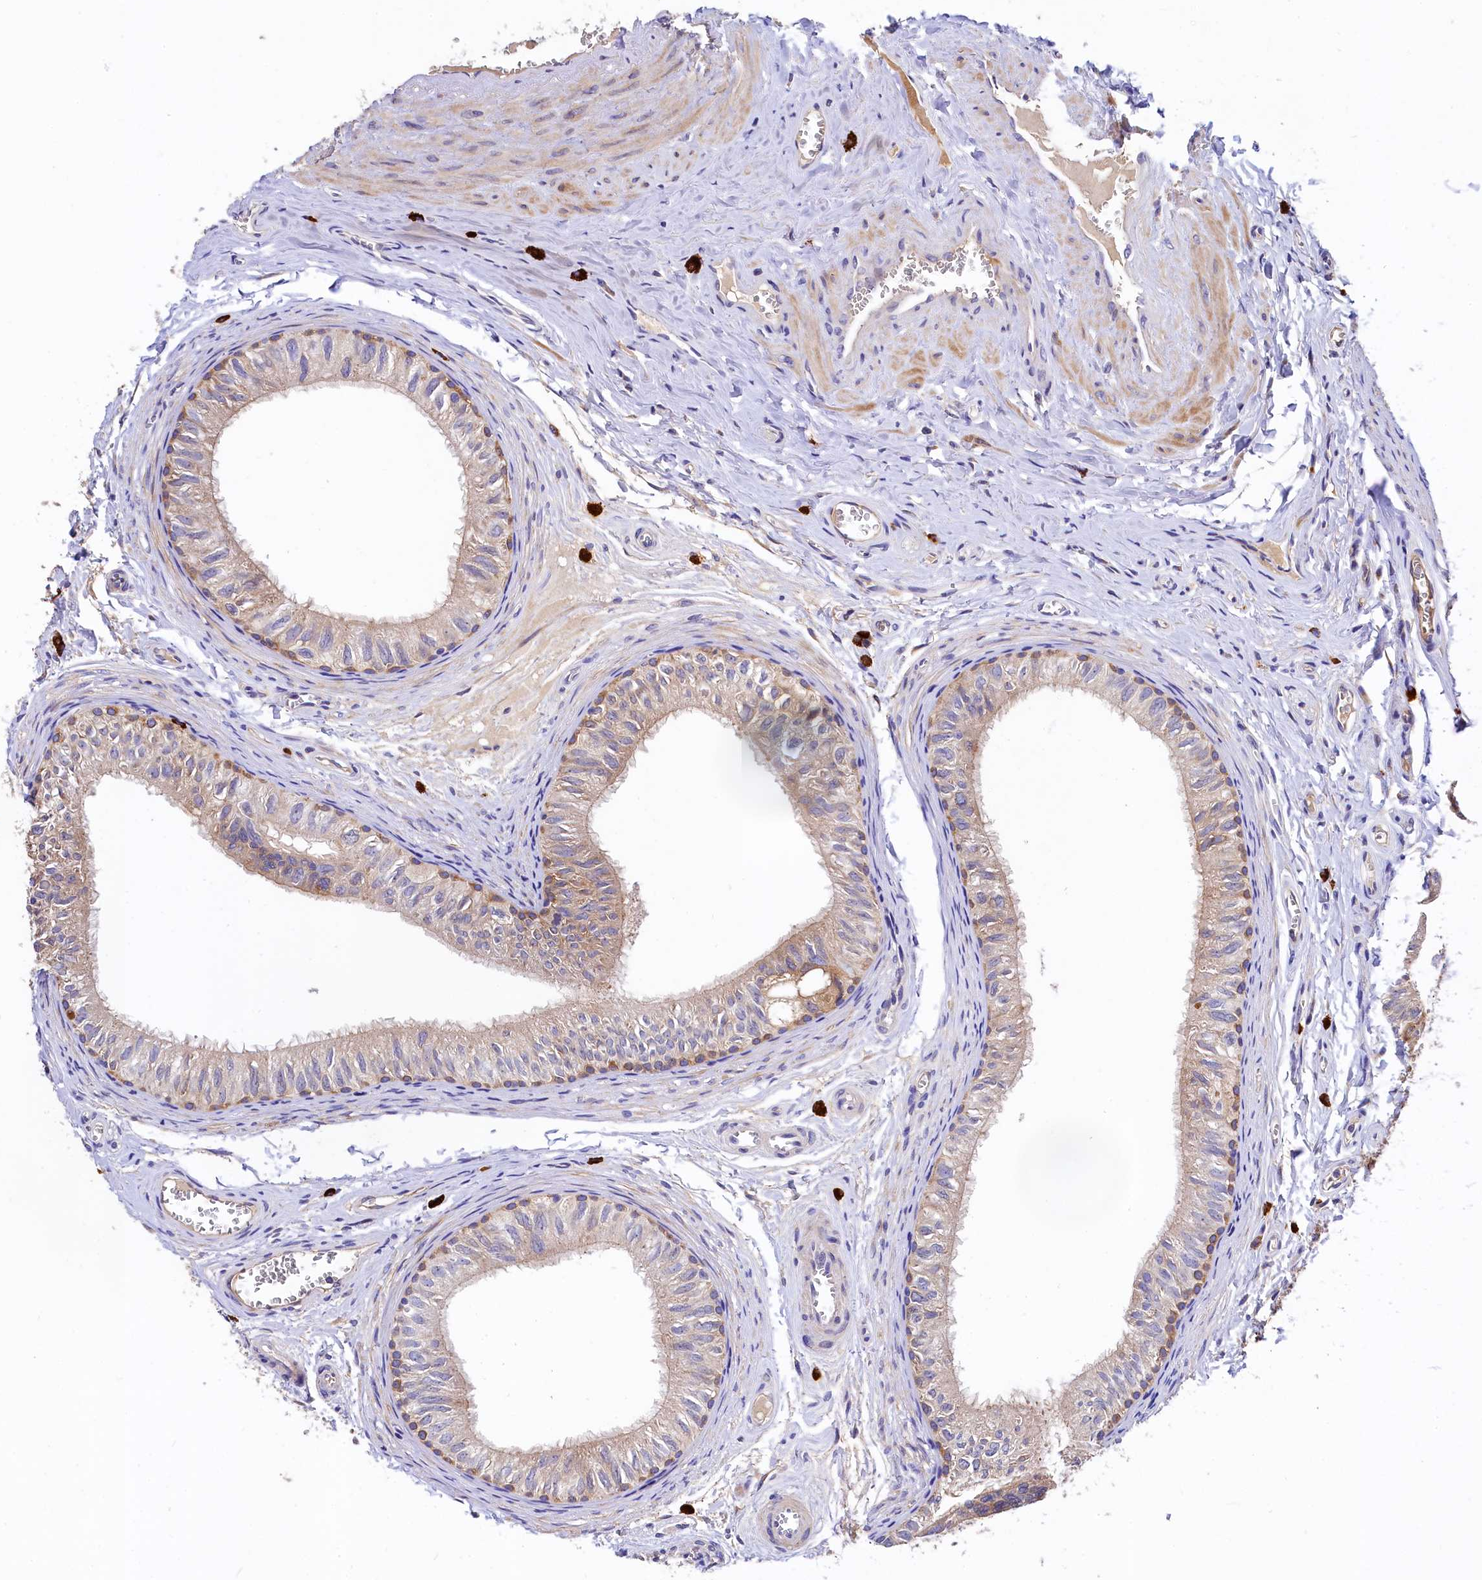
{"staining": {"intensity": "moderate", "quantity": ">75%", "location": "cytoplasmic/membranous"}, "tissue": "epididymis", "cell_type": "Glandular cells", "image_type": "normal", "snomed": [{"axis": "morphology", "description": "Normal tissue, NOS"}, {"axis": "topography", "description": "Epididymis"}], "caption": "A medium amount of moderate cytoplasmic/membranous staining is present in about >75% of glandular cells in normal epididymis.", "gene": "EPS8L2", "patient": {"sex": "male", "age": 42}}